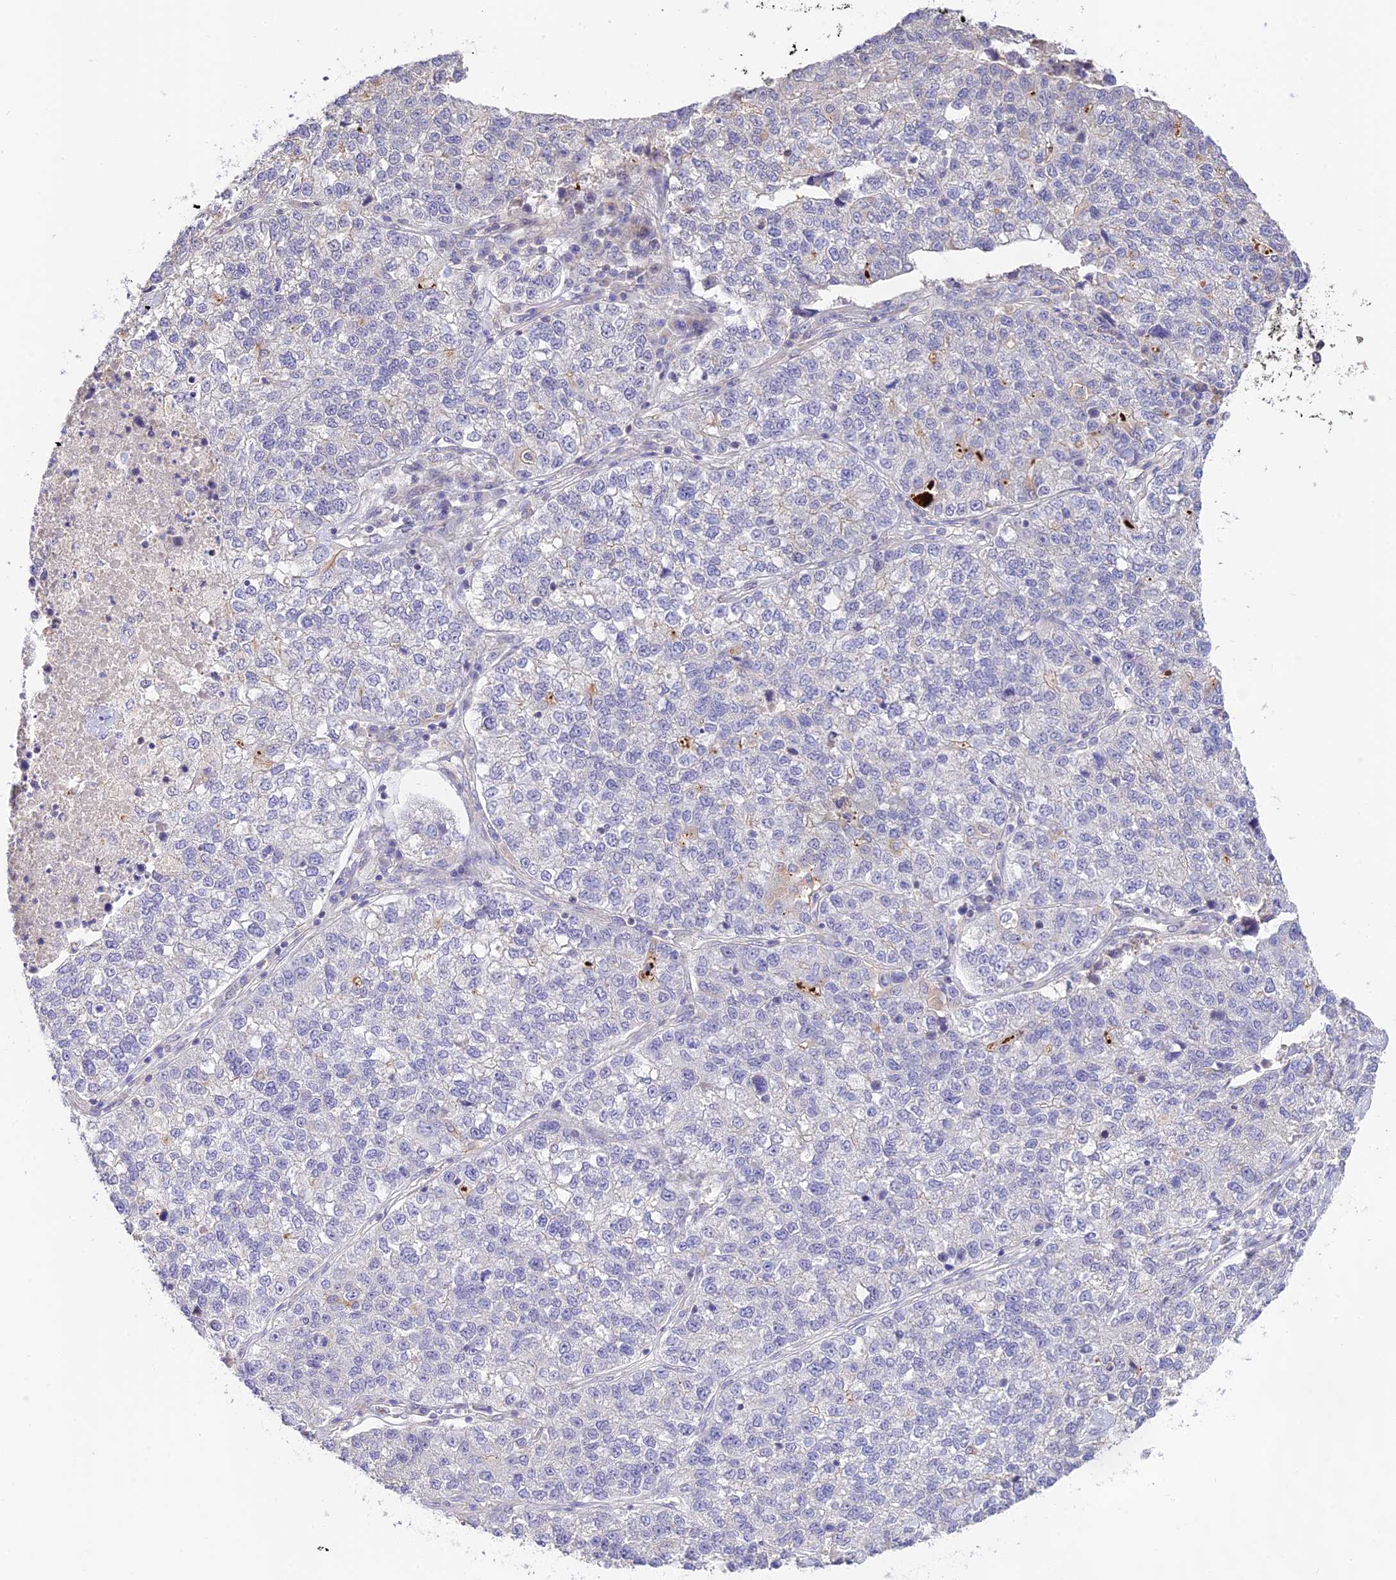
{"staining": {"intensity": "negative", "quantity": "none", "location": "none"}, "tissue": "lung cancer", "cell_type": "Tumor cells", "image_type": "cancer", "snomed": [{"axis": "morphology", "description": "Adenocarcinoma, NOS"}, {"axis": "topography", "description": "Lung"}], "caption": "DAB immunohistochemical staining of human lung cancer shows no significant expression in tumor cells. (DAB (3,3'-diaminobenzidine) immunohistochemistry, high magnification).", "gene": "CAMSAP3", "patient": {"sex": "male", "age": 49}}